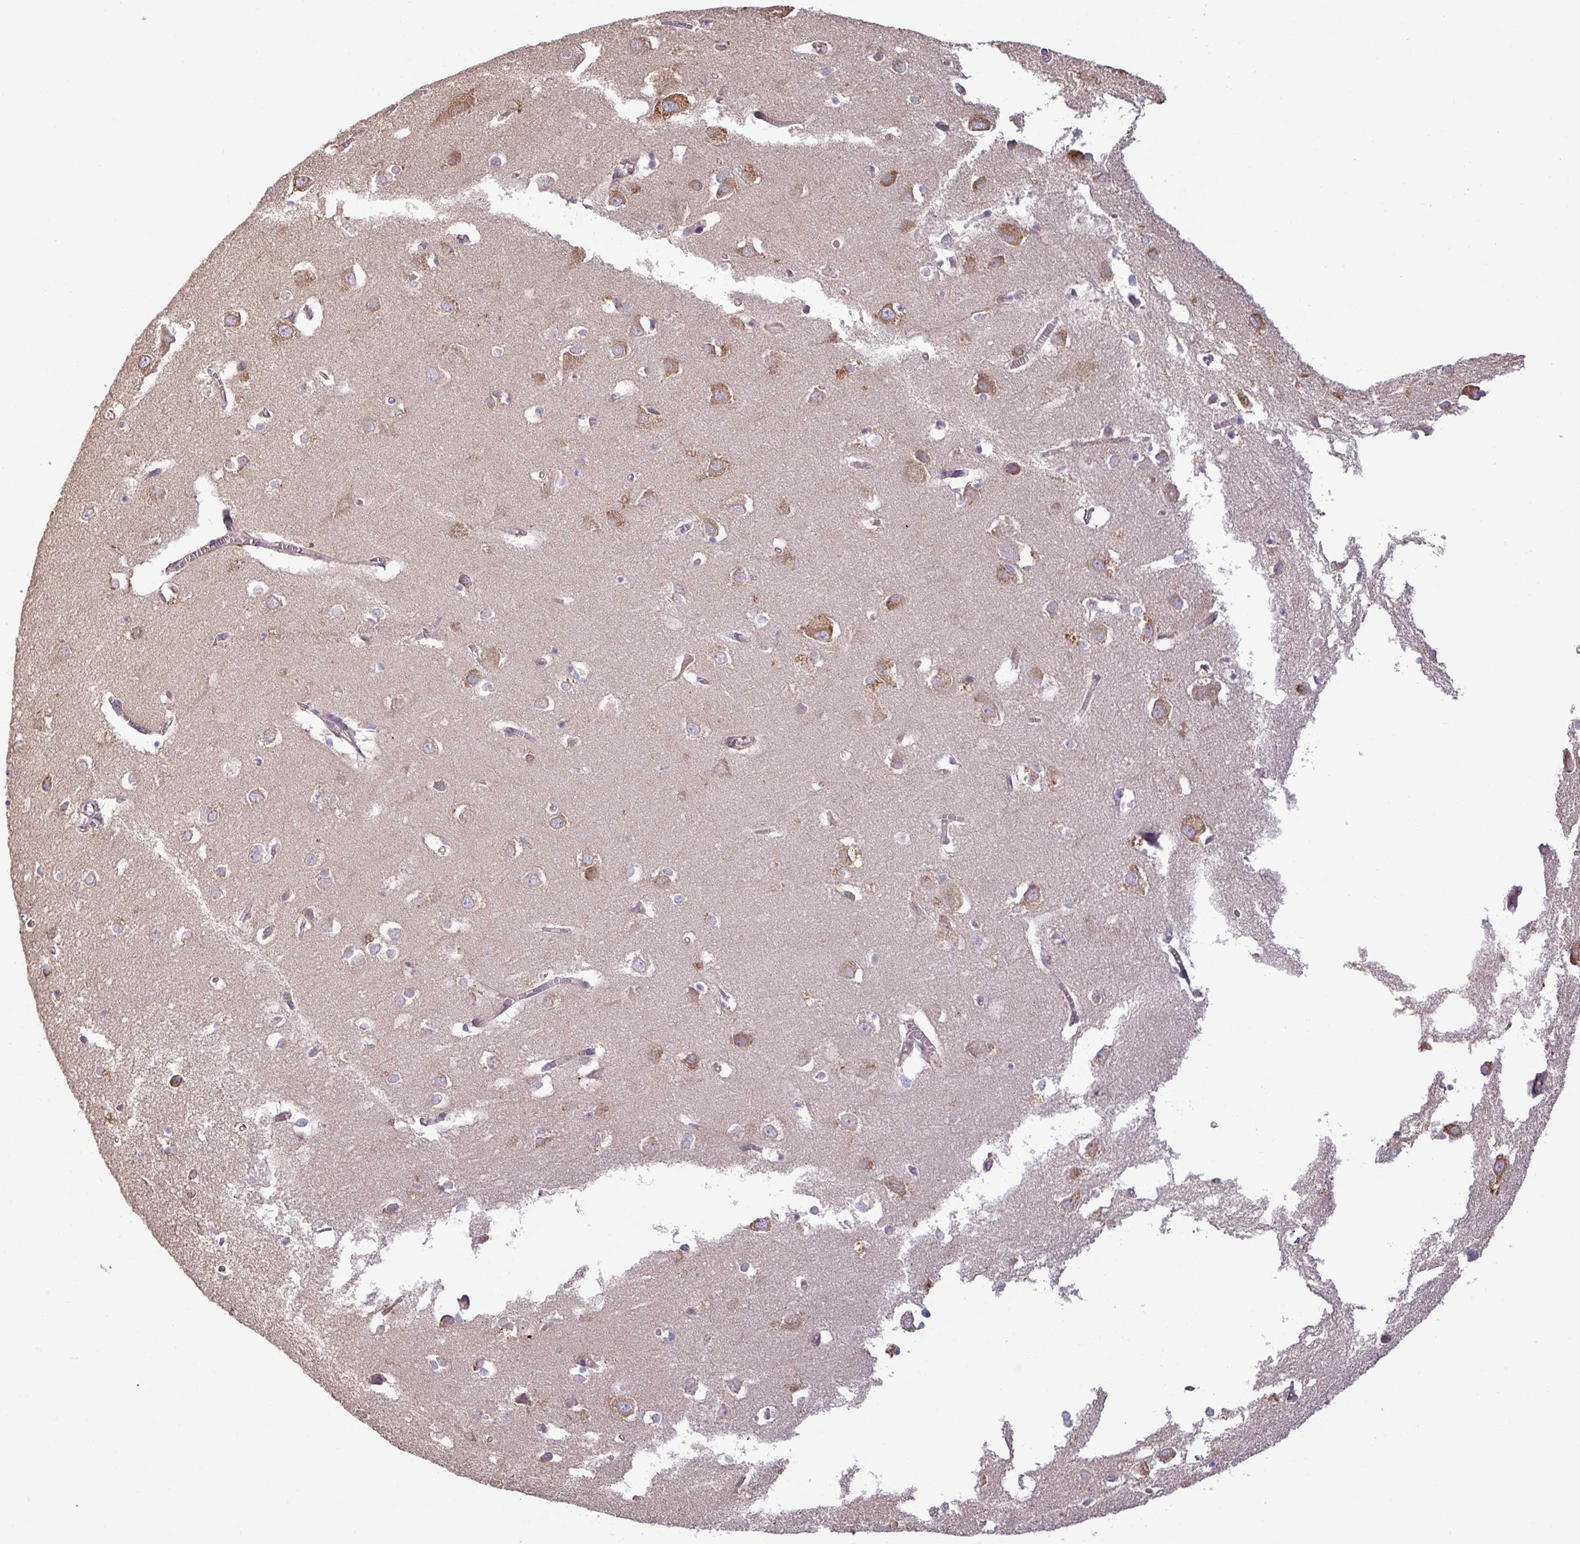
{"staining": {"intensity": "weak", "quantity": "25%-75%", "location": "cytoplasmic/membranous"}, "tissue": "cerebral cortex", "cell_type": "Endothelial cells", "image_type": "normal", "snomed": [{"axis": "morphology", "description": "Normal tissue, NOS"}, {"axis": "topography", "description": "Cerebral cortex"}], "caption": "The immunohistochemical stain shows weak cytoplasmic/membranous expression in endothelial cells of benign cerebral cortex.", "gene": "PPM1J", "patient": {"sex": "male", "age": 70}}